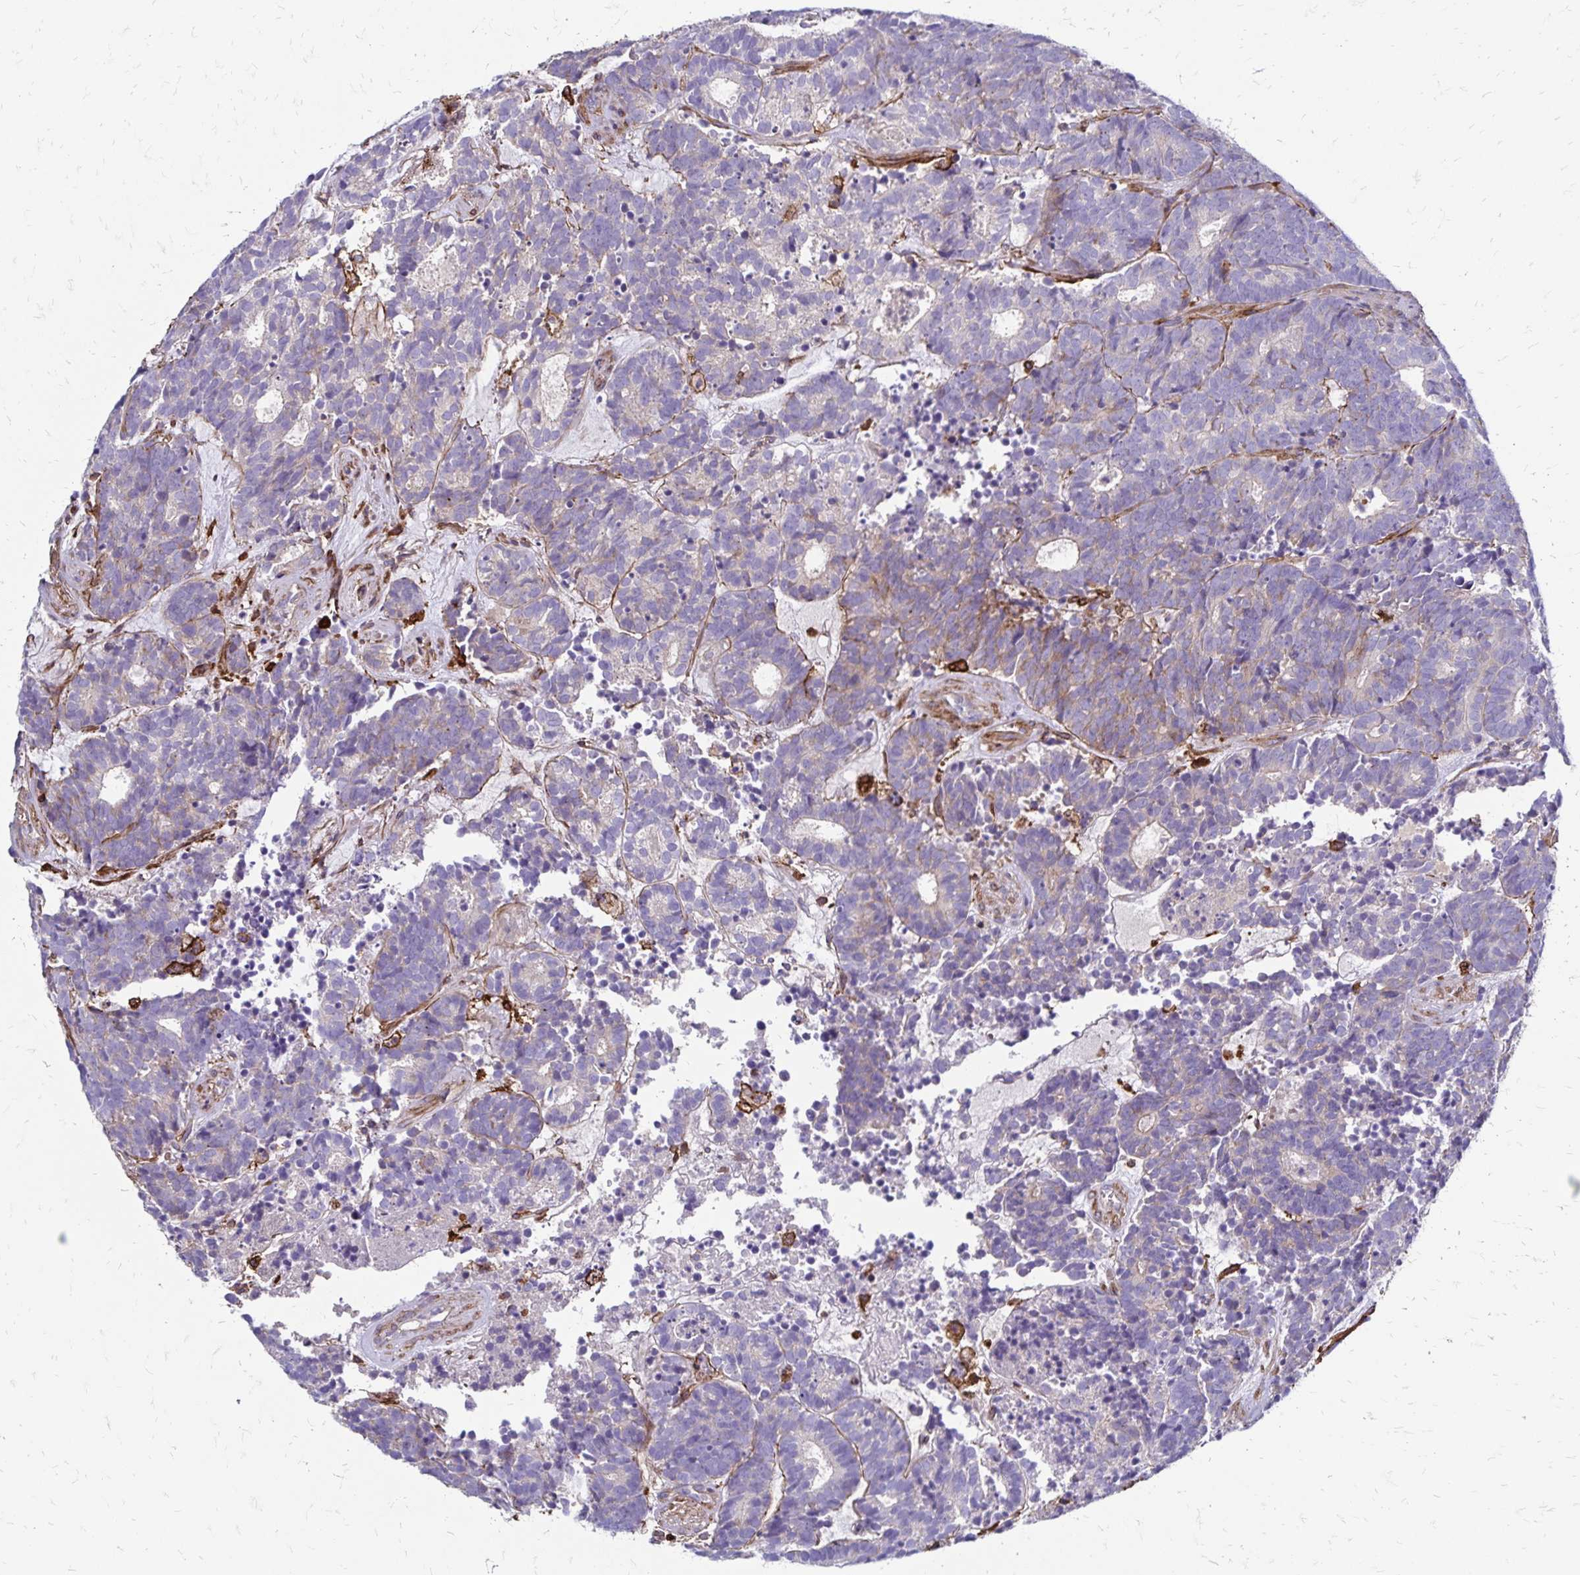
{"staining": {"intensity": "weak", "quantity": "<25%", "location": "cytoplasmic/membranous"}, "tissue": "head and neck cancer", "cell_type": "Tumor cells", "image_type": "cancer", "snomed": [{"axis": "morphology", "description": "Adenocarcinoma, NOS"}, {"axis": "topography", "description": "Head-Neck"}], "caption": "Immunohistochemical staining of head and neck cancer shows no significant positivity in tumor cells.", "gene": "TNS3", "patient": {"sex": "female", "age": 81}}